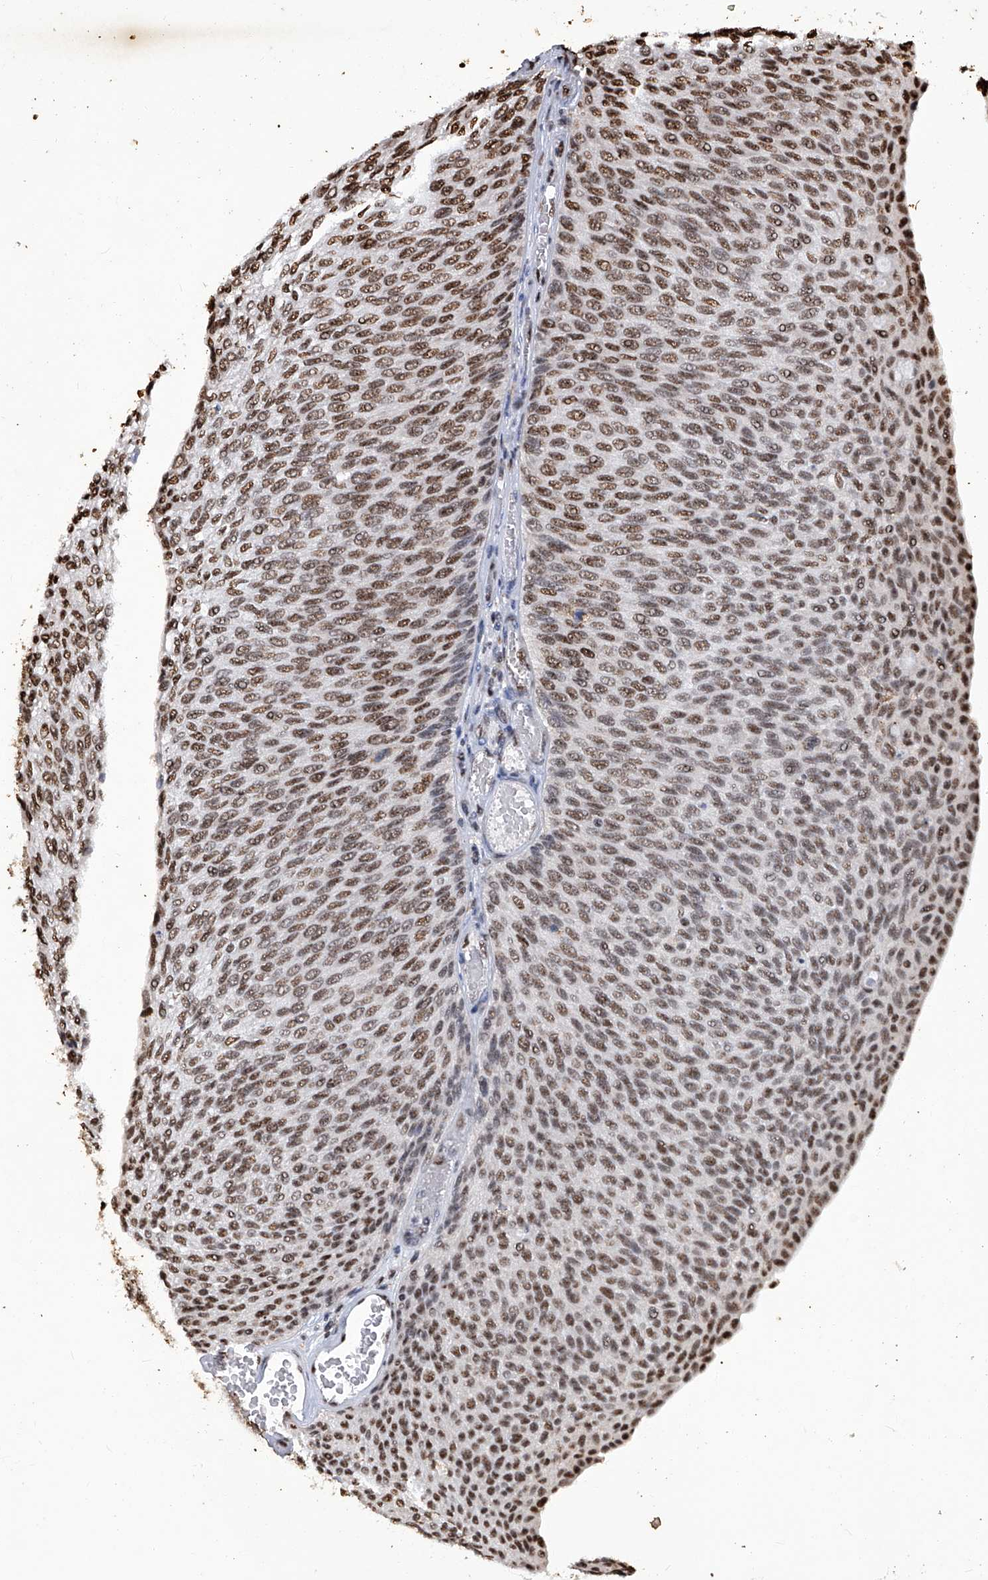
{"staining": {"intensity": "moderate", "quantity": ">75%", "location": "nuclear"}, "tissue": "urothelial cancer", "cell_type": "Tumor cells", "image_type": "cancer", "snomed": [{"axis": "morphology", "description": "Urothelial carcinoma, Low grade"}, {"axis": "topography", "description": "Urinary bladder"}], "caption": "This photomicrograph shows IHC staining of human low-grade urothelial carcinoma, with medium moderate nuclear expression in about >75% of tumor cells.", "gene": "HBP1", "patient": {"sex": "female", "age": 79}}